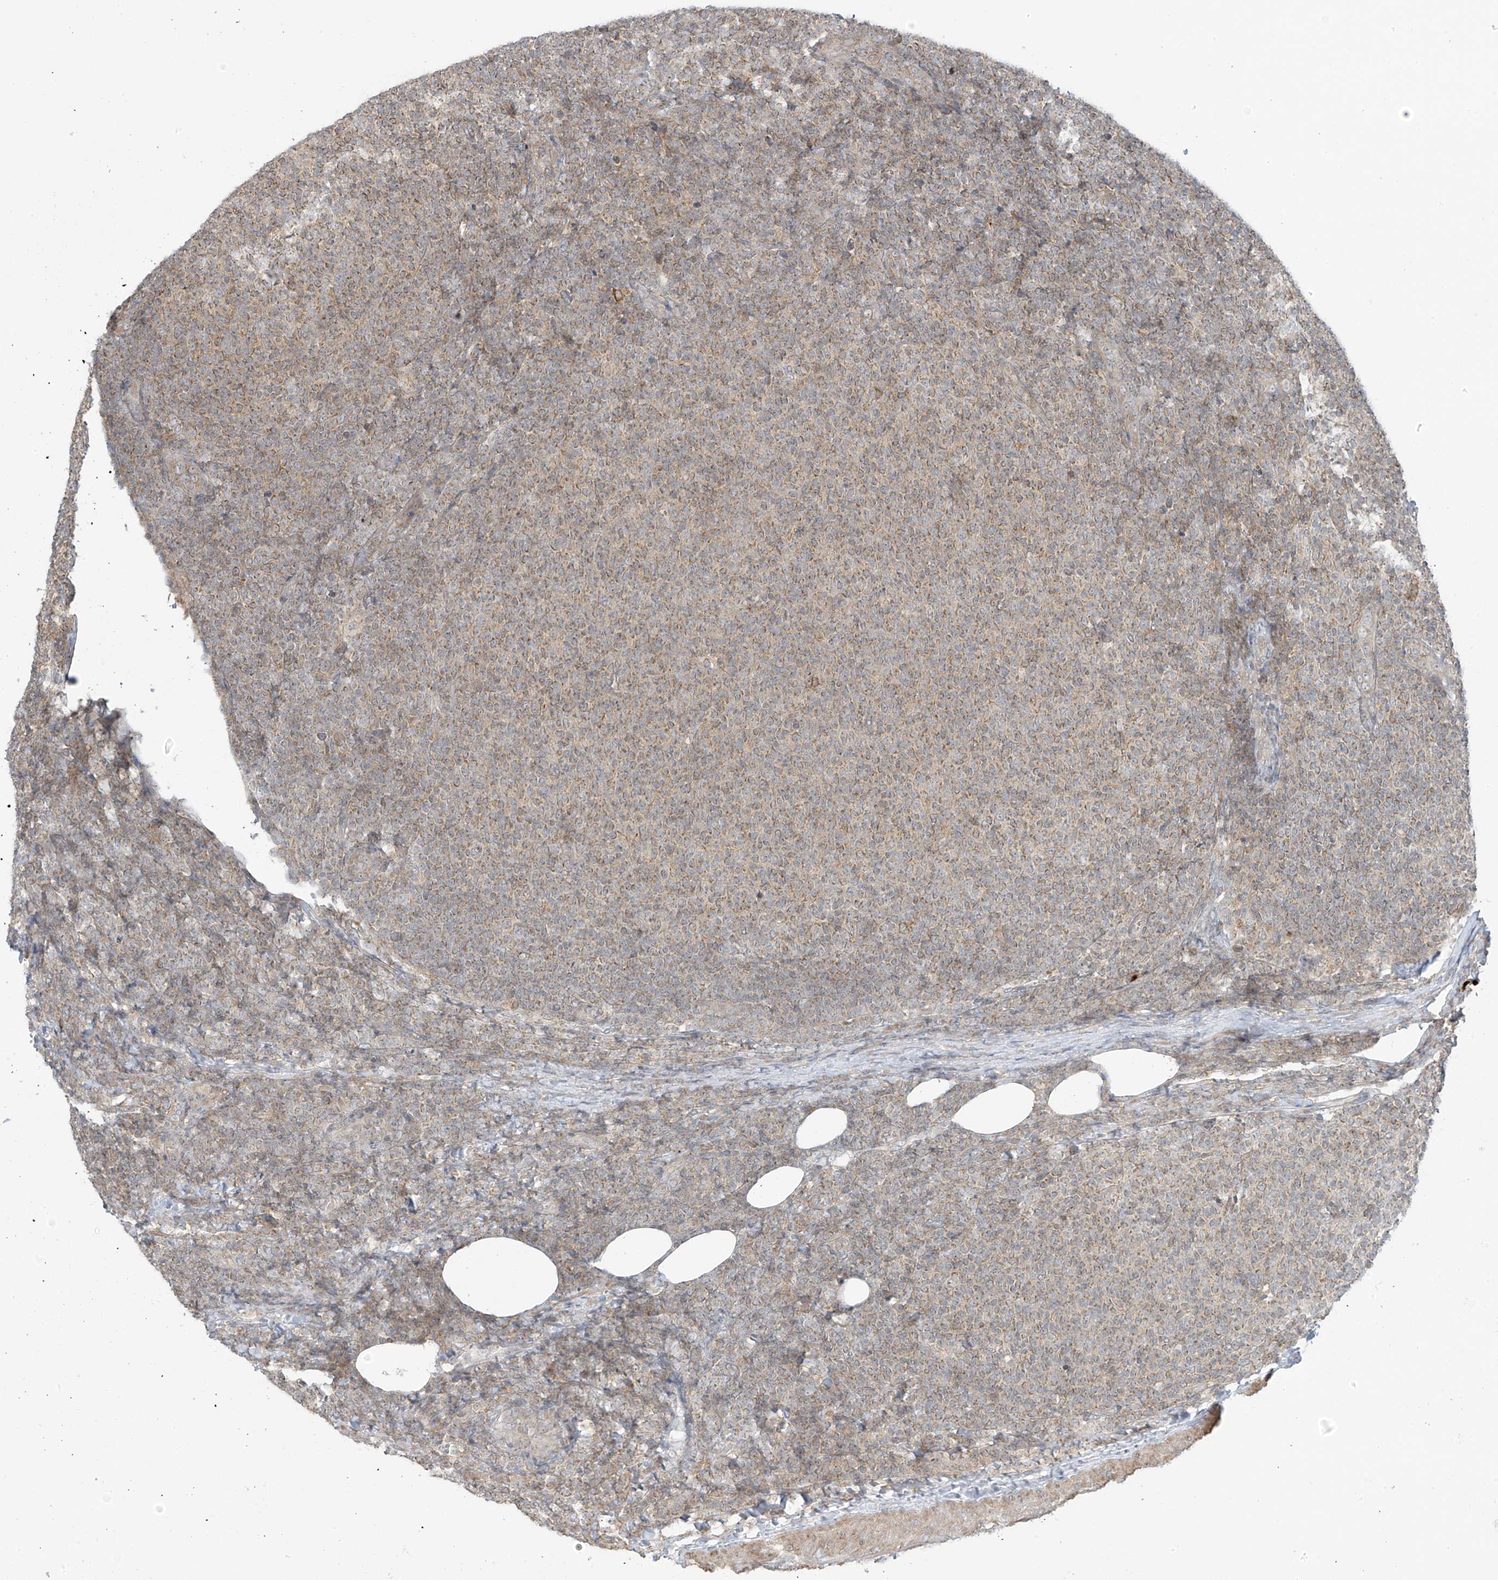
{"staining": {"intensity": "weak", "quantity": ">75%", "location": "cytoplasmic/membranous"}, "tissue": "lymphoma", "cell_type": "Tumor cells", "image_type": "cancer", "snomed": [{"axis": "morphology", "description": "Malignant lymphoma, non-Hodgkin's type, Low grade"}, {"axis": "topography", "description": "Lymph node"}], "caption": "A histopathology image of lymphoma stained for a protein exhibits weak cytoplasmic/membranous brown staining in tumor cells.", "gene": "HDDC2", "patient": {"sex": "male", "age": 66}}